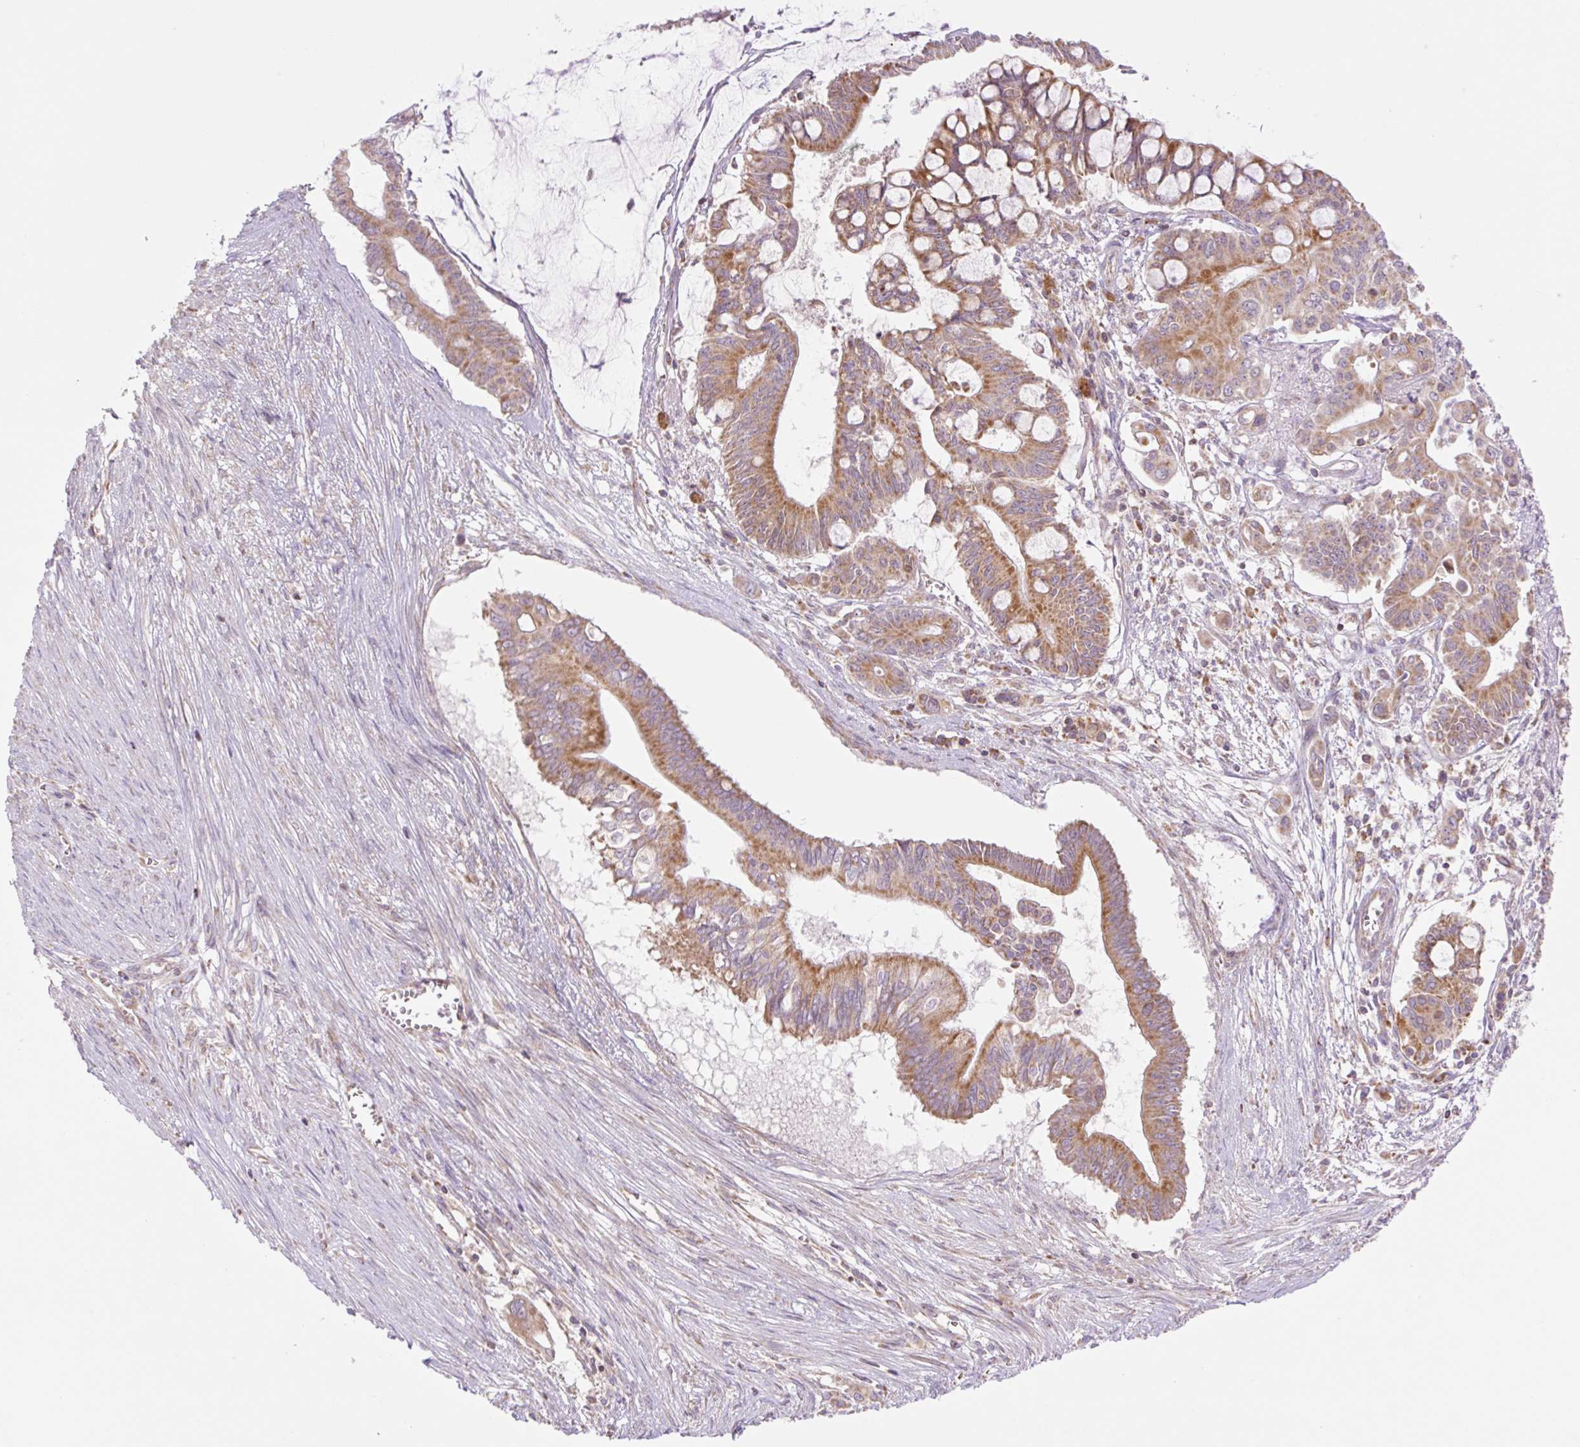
{"staining": {"intensity": "moderate", "quantity": ">75%", "location": "cytoplasmic/membranous"}, "tissue": "pancreatic cancer", "cell_type": "Tumor cells", "image_type": "cancer", "snomed": [{"axis": "morphology", "description": "Adenocarcinoma, NOS"}, {"axis": "topography", "description": "Pancreas"}], "caption": "Immunohistochemical staining of human pancreatic cancer reveals medium levels of moderate cytoplasmic/membranous expression in about >75% of tumor cells. Using DAB (brown) and hematoxylin (blue) stains, captured at high magnification using brightfield microscopy.", "gene": "GOSR2", "patient": {"sex": "male", "age": 68}}